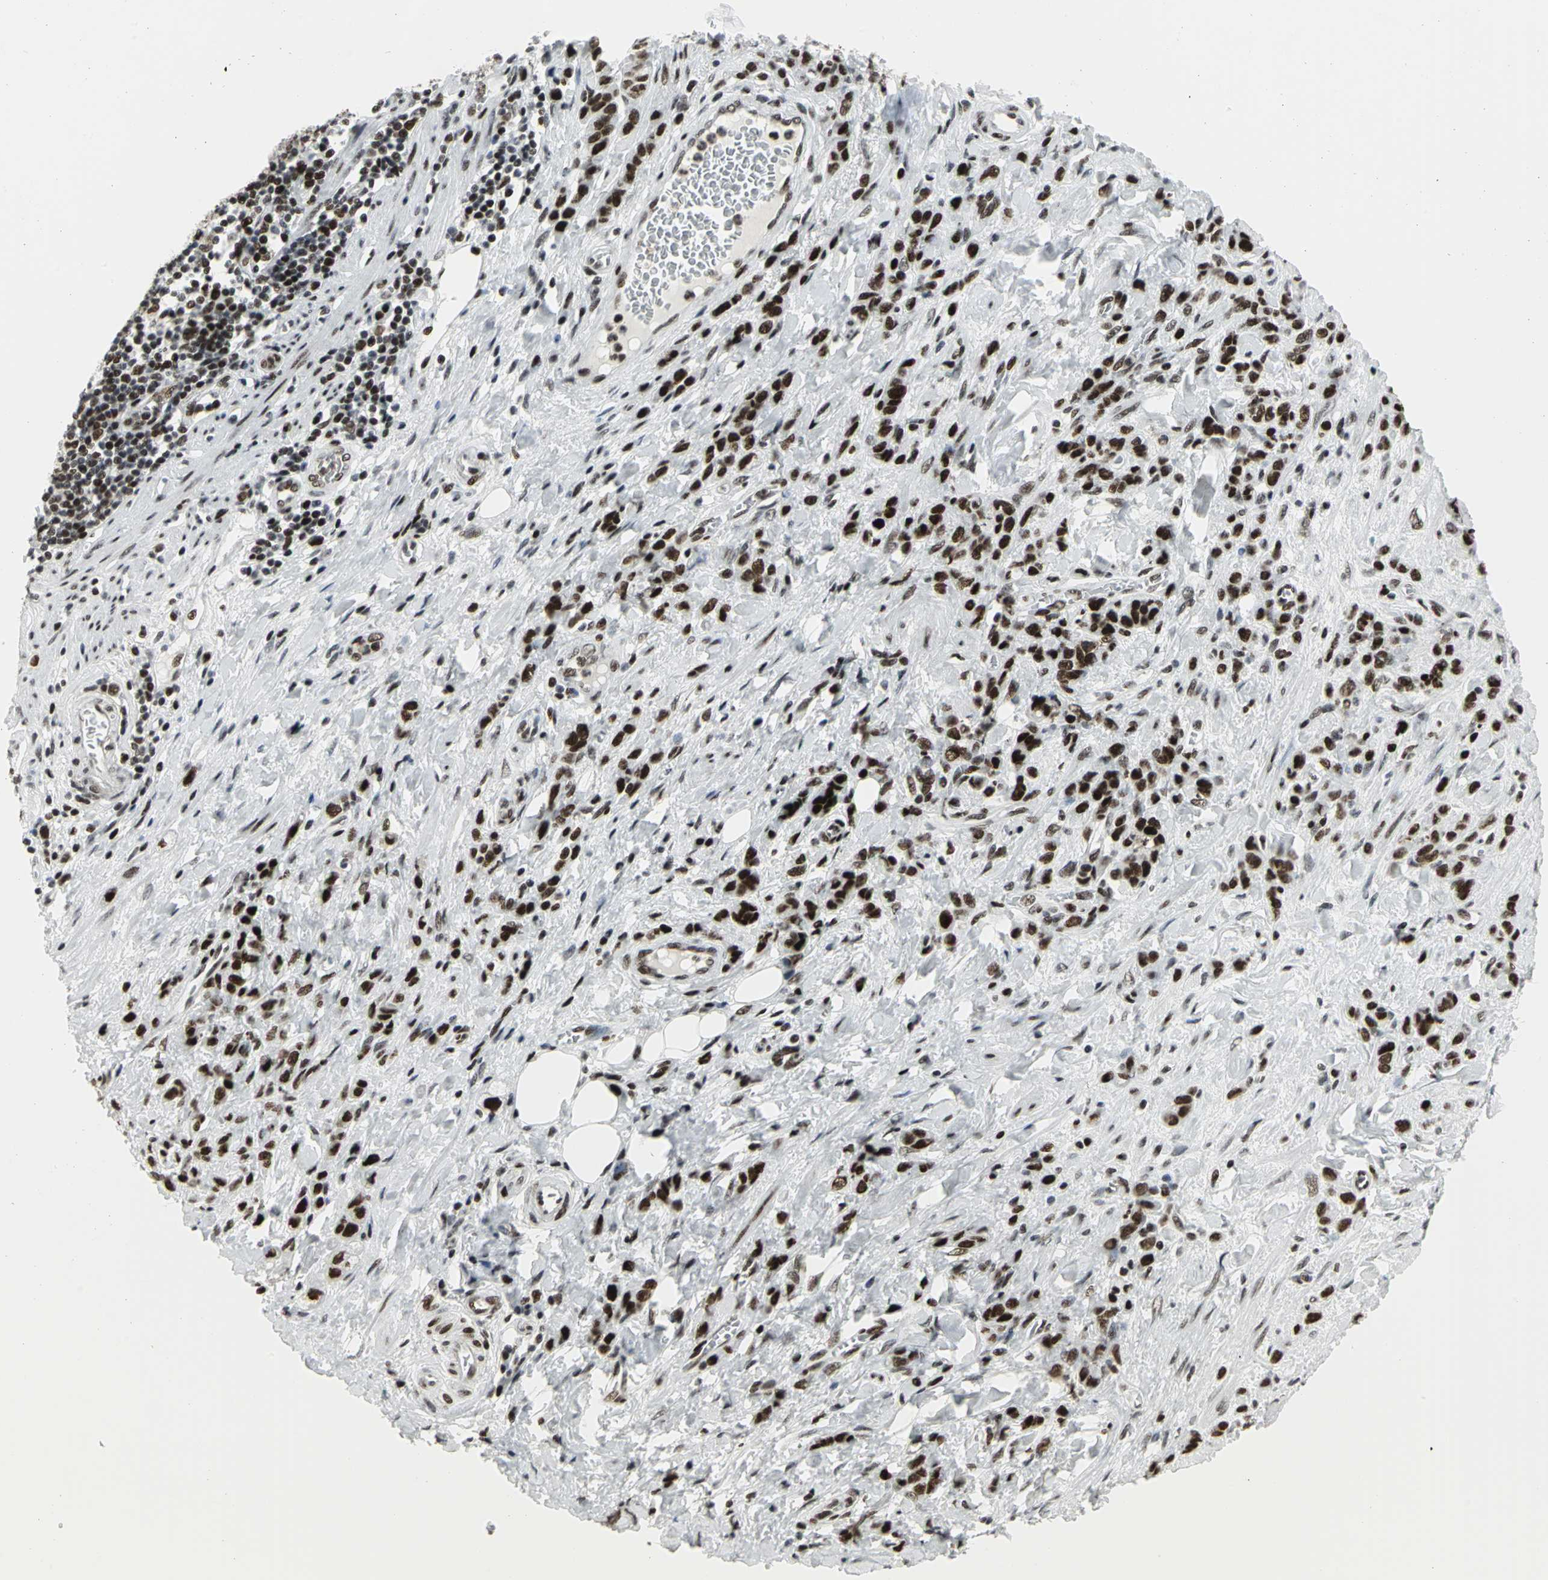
{"staining": {"intensity": "strong", "quantity": ">75%", "location": "nuclear"}, "tissue": "stomach cancer", "cell_type": "Tumor cells", "image_type": "cancer", "snomed": [{"axis": "morphology", "description": "Adenocarcinoma, NOS"}, {"axis": "topography", "description": "Stomach"}], "caption": "An IHC photomicrograph of neoplastic tissue is shown. Protein staining in brown labels strong nuclear positivity in stomach cancer (adenocarcinoma) within tumor cells.", "gene": "SMARCA4", "patient": {"sex": "male", "age": 82}}